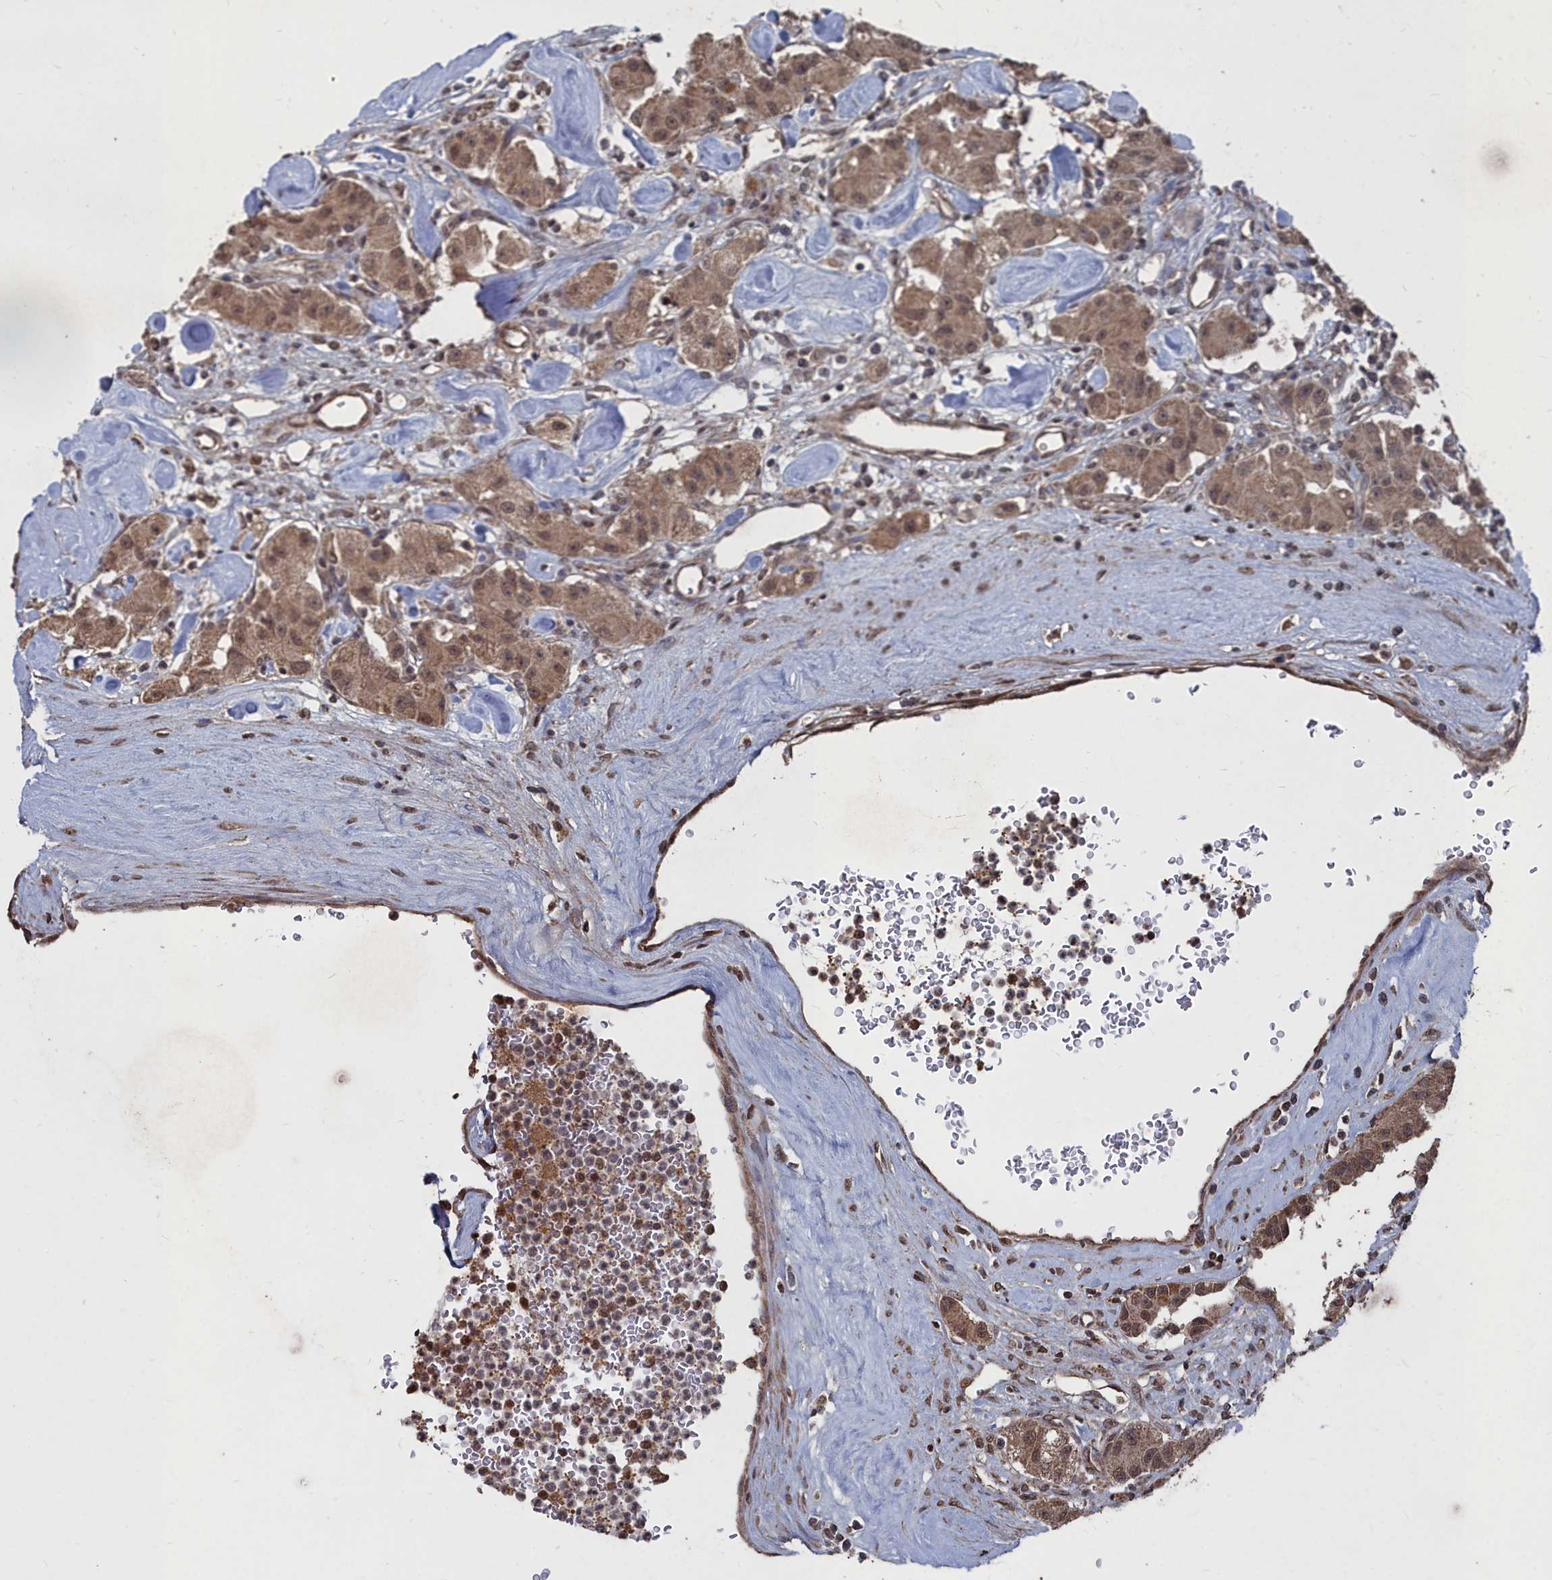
{"staining": {"intensity": "moderate", "quantity": ">75%", "location": "cytoplasmic/membranous,nuclear"}, "tissue": "carcinoid", "cell_type": "Tumor cells", "image_type": "cancer", "snomed": [{"axis": "morphology", "description": "Carcinoid, malignant, NOS"}, {"axis": "topography", "description": "Pancreas"}], "caption": "IHC photomicrograph of neoplastic tissue: human carcinoid stained using IHC exhibits medium levels of moderate protein expression localized specifically in the cytoplasmic/membranous and nuclear of tumor cells, appearing as a cytoplasmic/membranous and nuclear brown color.", "gene": "CCNP", "patient": {"sex": "male", "age": 41}}